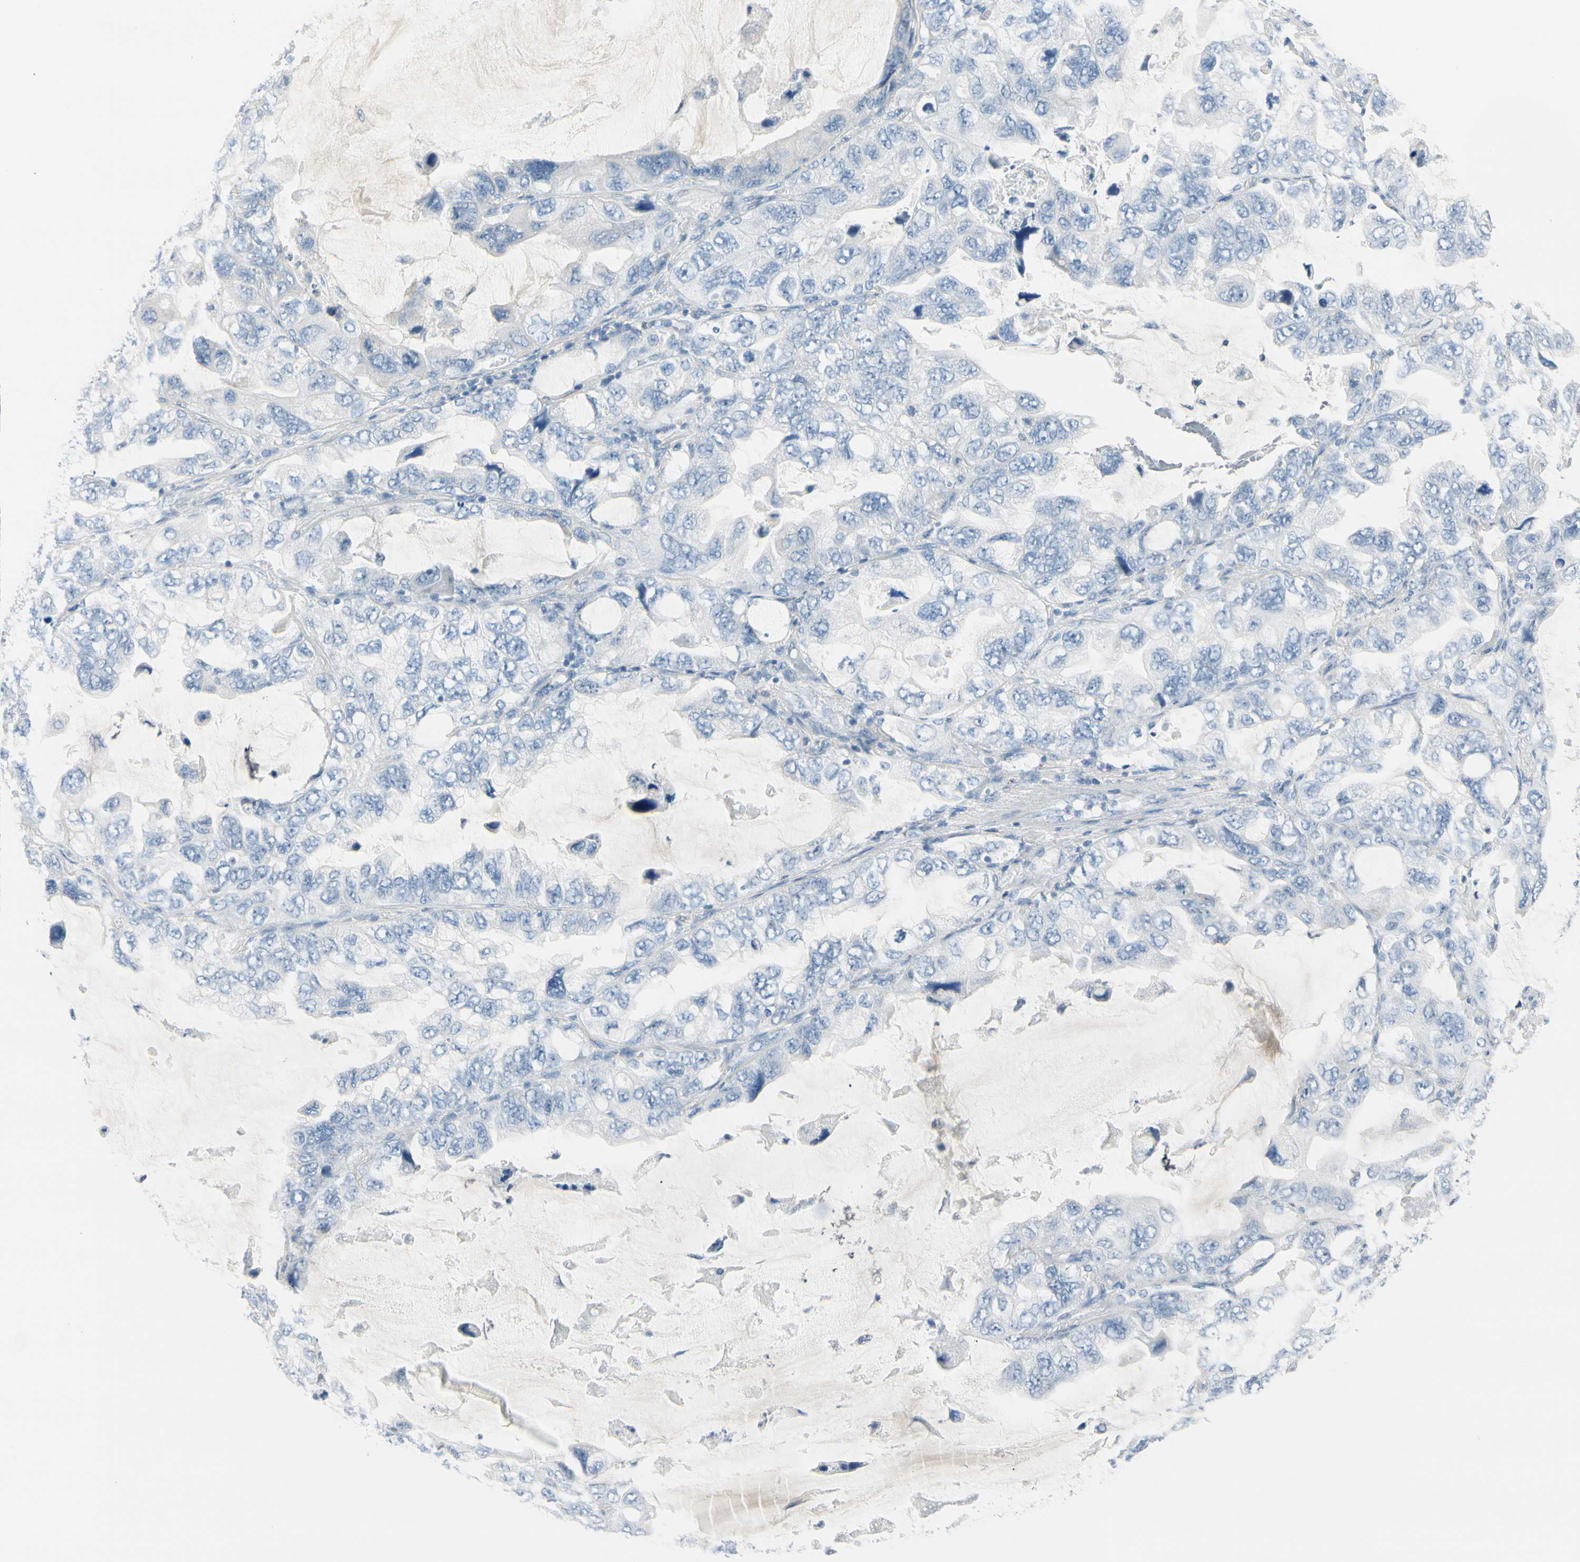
{"staining": {"intensity": "negative", "quantity": "none", "location": "none"}, "tissue": "lung cancer", "cell_type": "Tumor cells", "image_type": "cancer", "snomed": [{"axis": "morphology", "description": "Squamous cell carcinoma, NOS"}, {"axis": "topography", "description": "Lung"}], "caption": "DAB (3,3'-diaminobenzidine) immunohistochemical staining of lung cancer (squamous cell carcinoma) reveals no significant expression in tumor cells.", "gene": "CDHR5", "patient": {"sex": "female", "age": 73}}